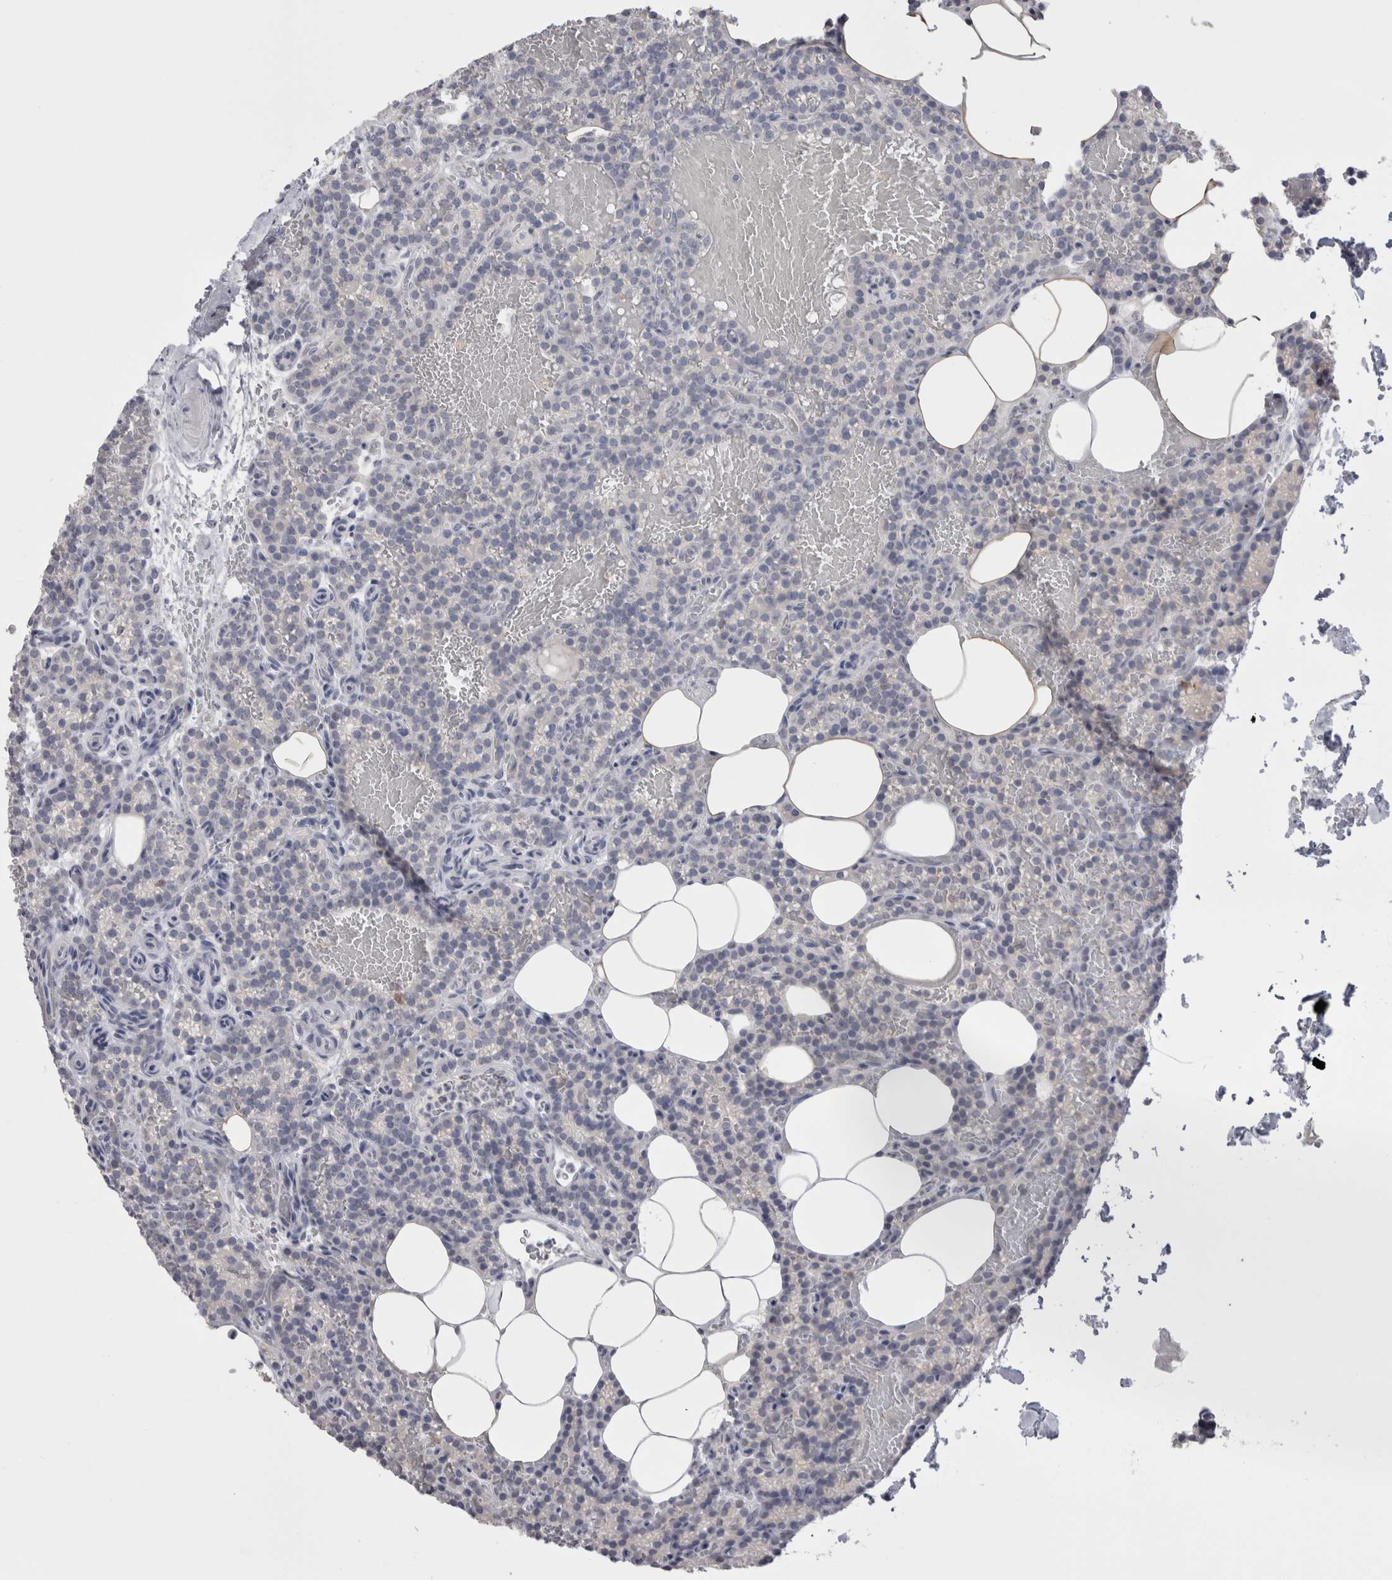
{"staining": {"intensity": "weak", "quantity": "25%-75%", "location": "cytoplasmic/membranous"}, "tissue": "parathyroid gland", "cell_type": "Glandular cells", "image_type": "normal", "snomed": [{"axis": "morphology", "description": "Normal tissue, NOS"}, {"axis": "topography", "description": "Parathyroid gland"}], "caption": "Protein analysis of benign parathyroid gland displays weak cytoplasmic/membranous staining in approximately 25%-75% of glandular cells.", "gene": "SUCNR1", "patient": {"sex": "male", "age": 58}}